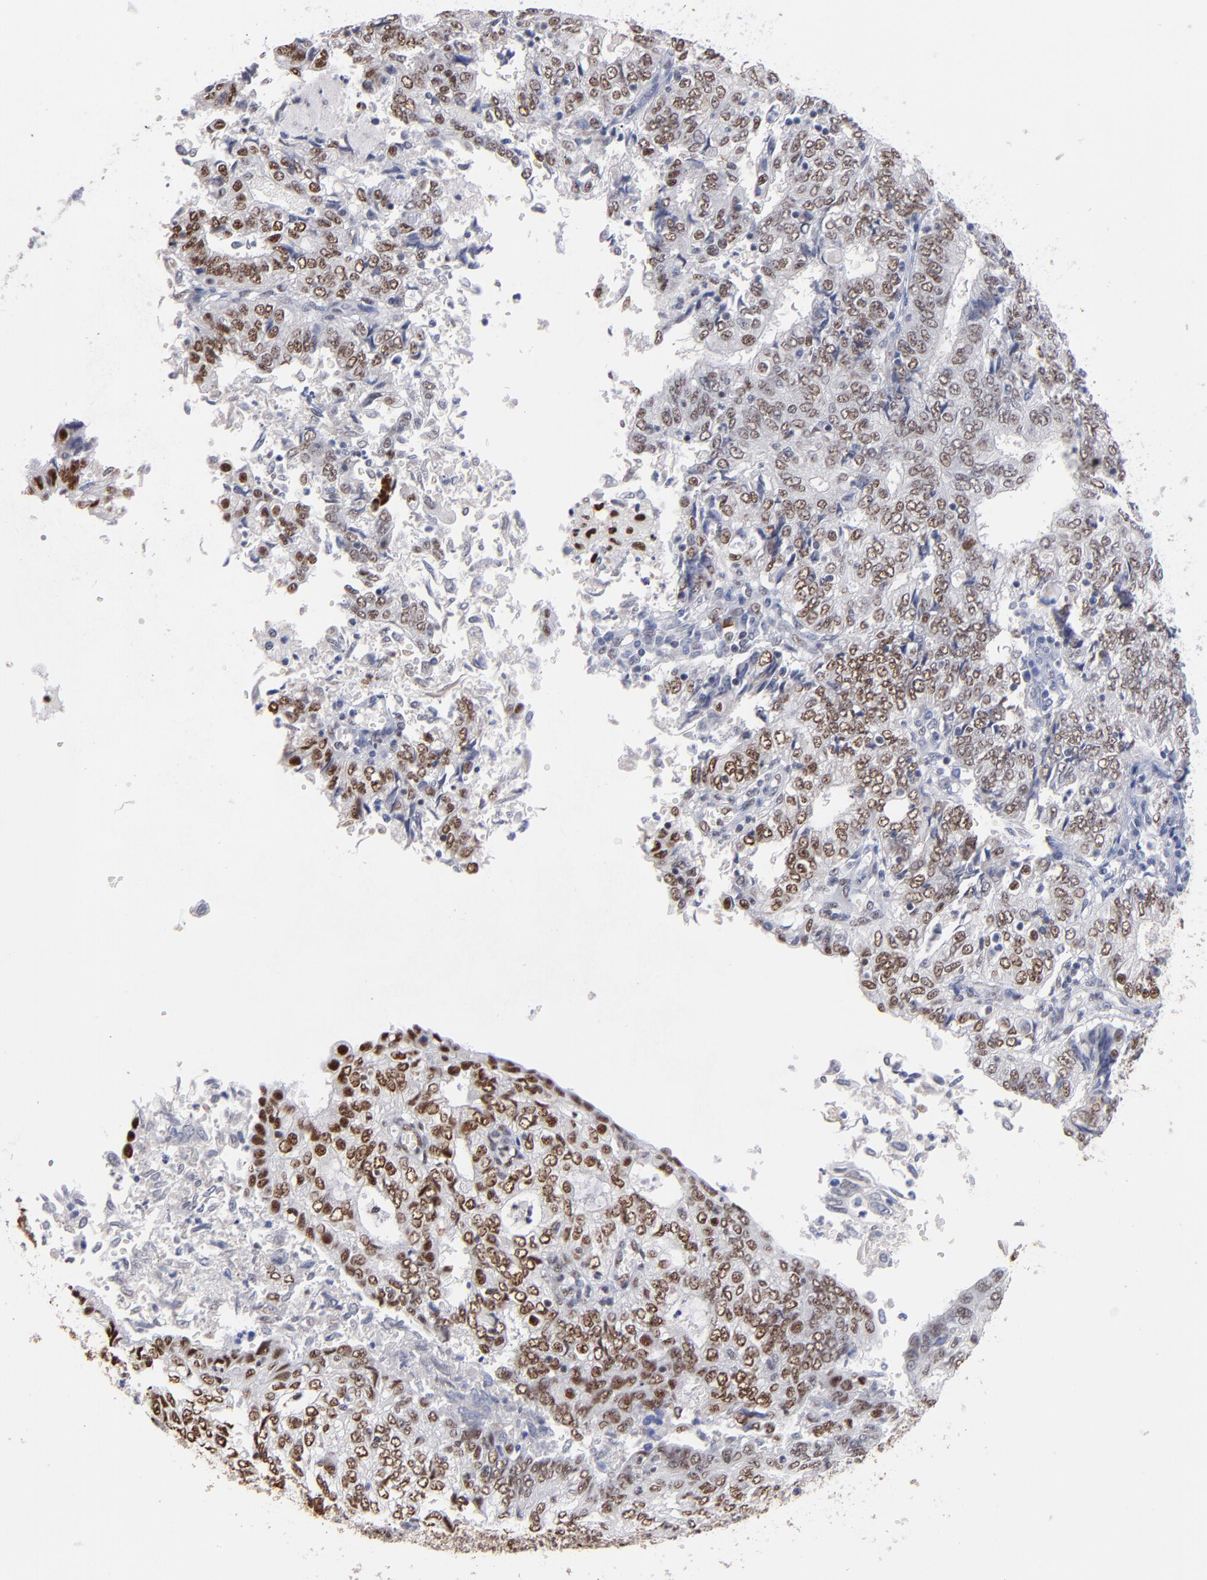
{"staining": {"intensity": "strong", "quantity": "25%-75%", "location": "nuclear"}, "tissue": "endometrial cancer", "cell_type": "Tumor cells", "image_type": "cancer", "snomed": [{"axis": "morphology", "description": "Adenocarcinoma, NOS"}, {"axis": "topography", "description": "Endometrium"}], "caption": "The histopathology image shows immunohistochemical staining of endometrial cancer (adenocarcinoma). There is strong nuclear expression is present in approximately 25%-75% of tumor cells.", "gene": "MN1", "patient": {"sex": "female", "age": 69}}